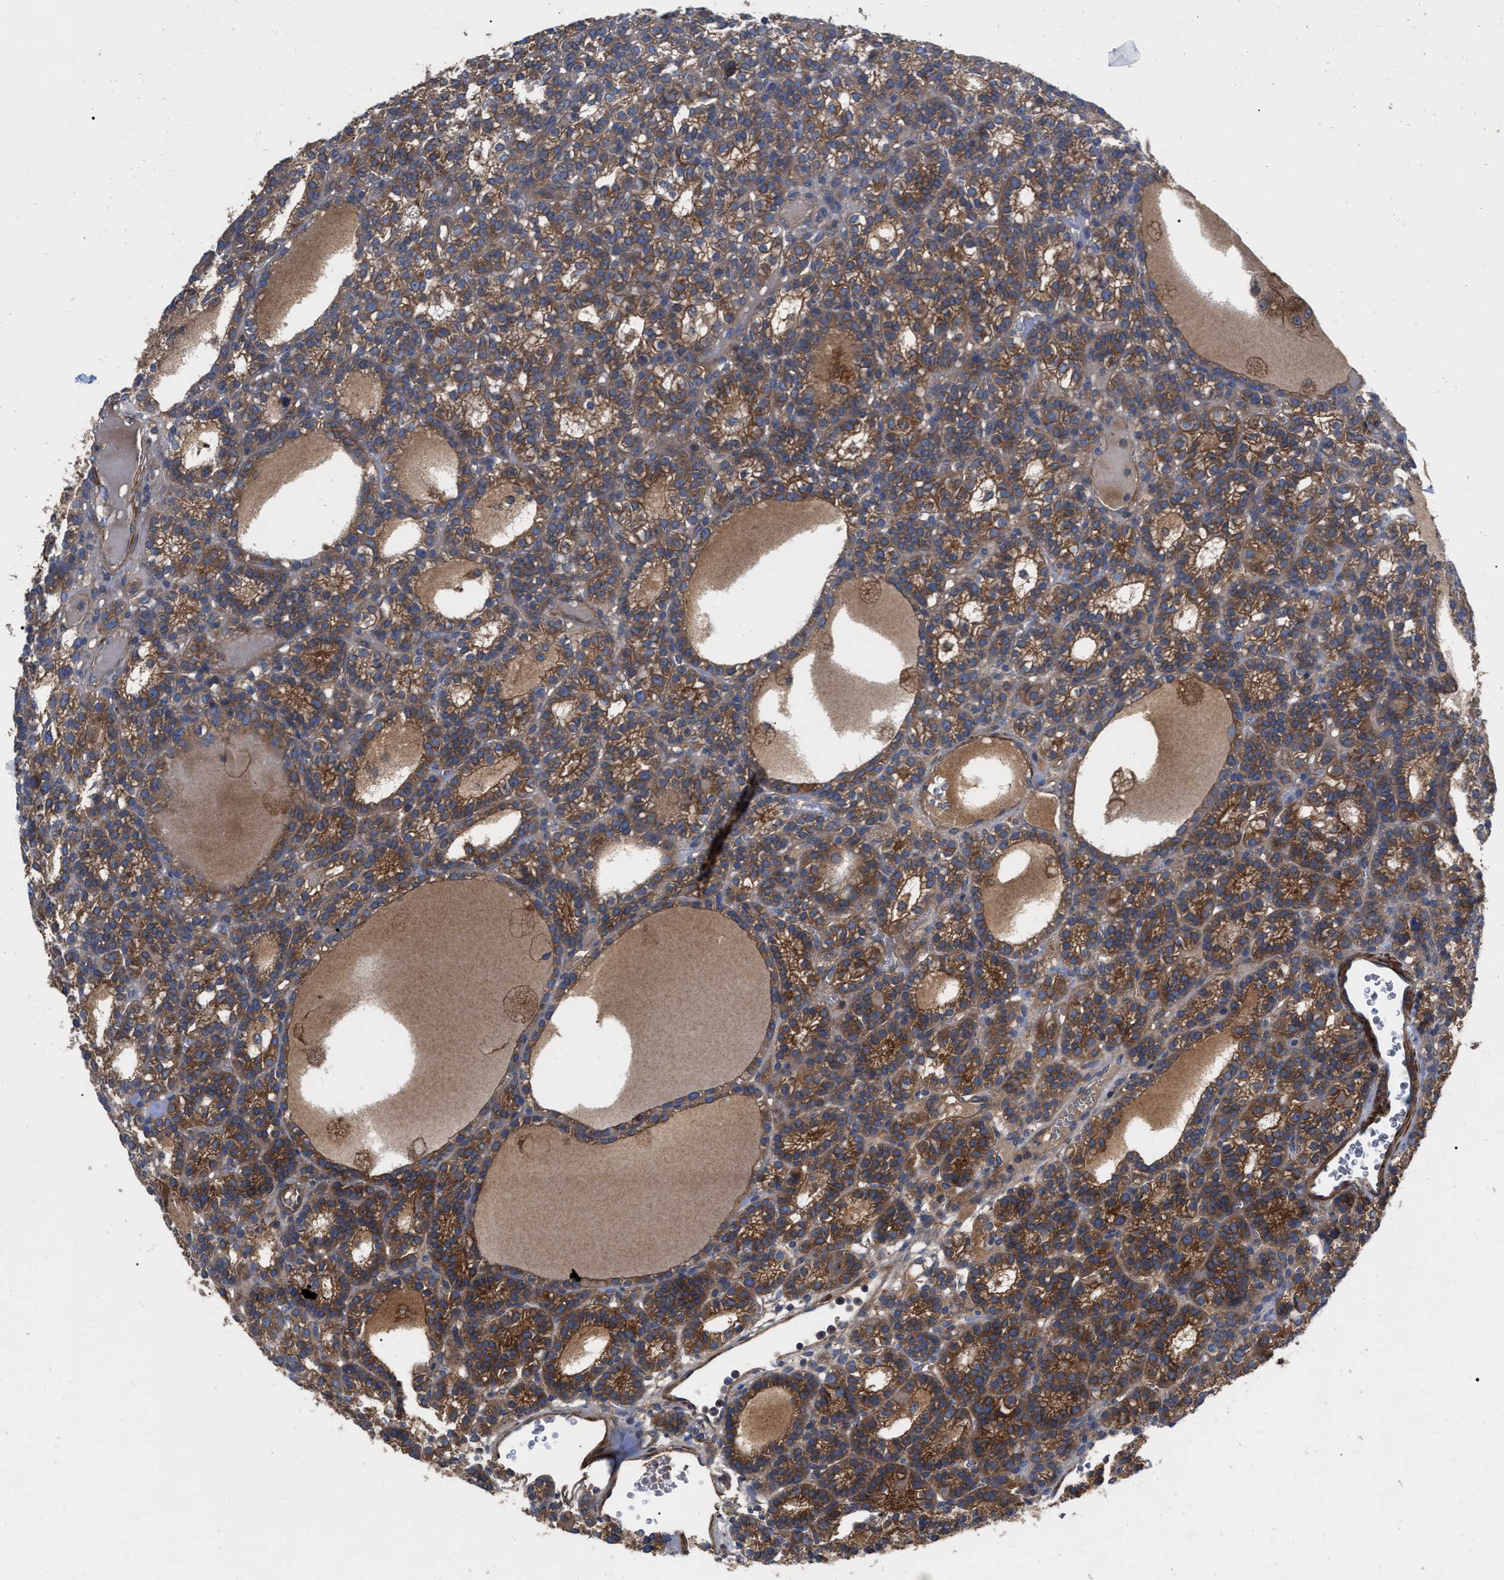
{"staining": {"intensity": "strong", "quantity": ">75%", "location": "cytoplasmic/membranous"}, "tissue": "parathyroid gland", "cell_type": "Glandular cells", "image_type": "normal", "snomed": [{"axis": "morphology", "description": "Normal tissue, NOS"}, {"axis": "morphology", "description": "Adenoma, NOS"}, {"axis": "topography", "description": "Parathyroid gland"}], "caption": "This micrograph demonstrates immunohistochemistry (IHC) staining of unremarkable human parathyroid gland, with high strong cytoplasmic/membranous positivity in about >75% of glandular cells.", "gene": "RABEP1", "patient": {"sex": "female", "age": 51}}